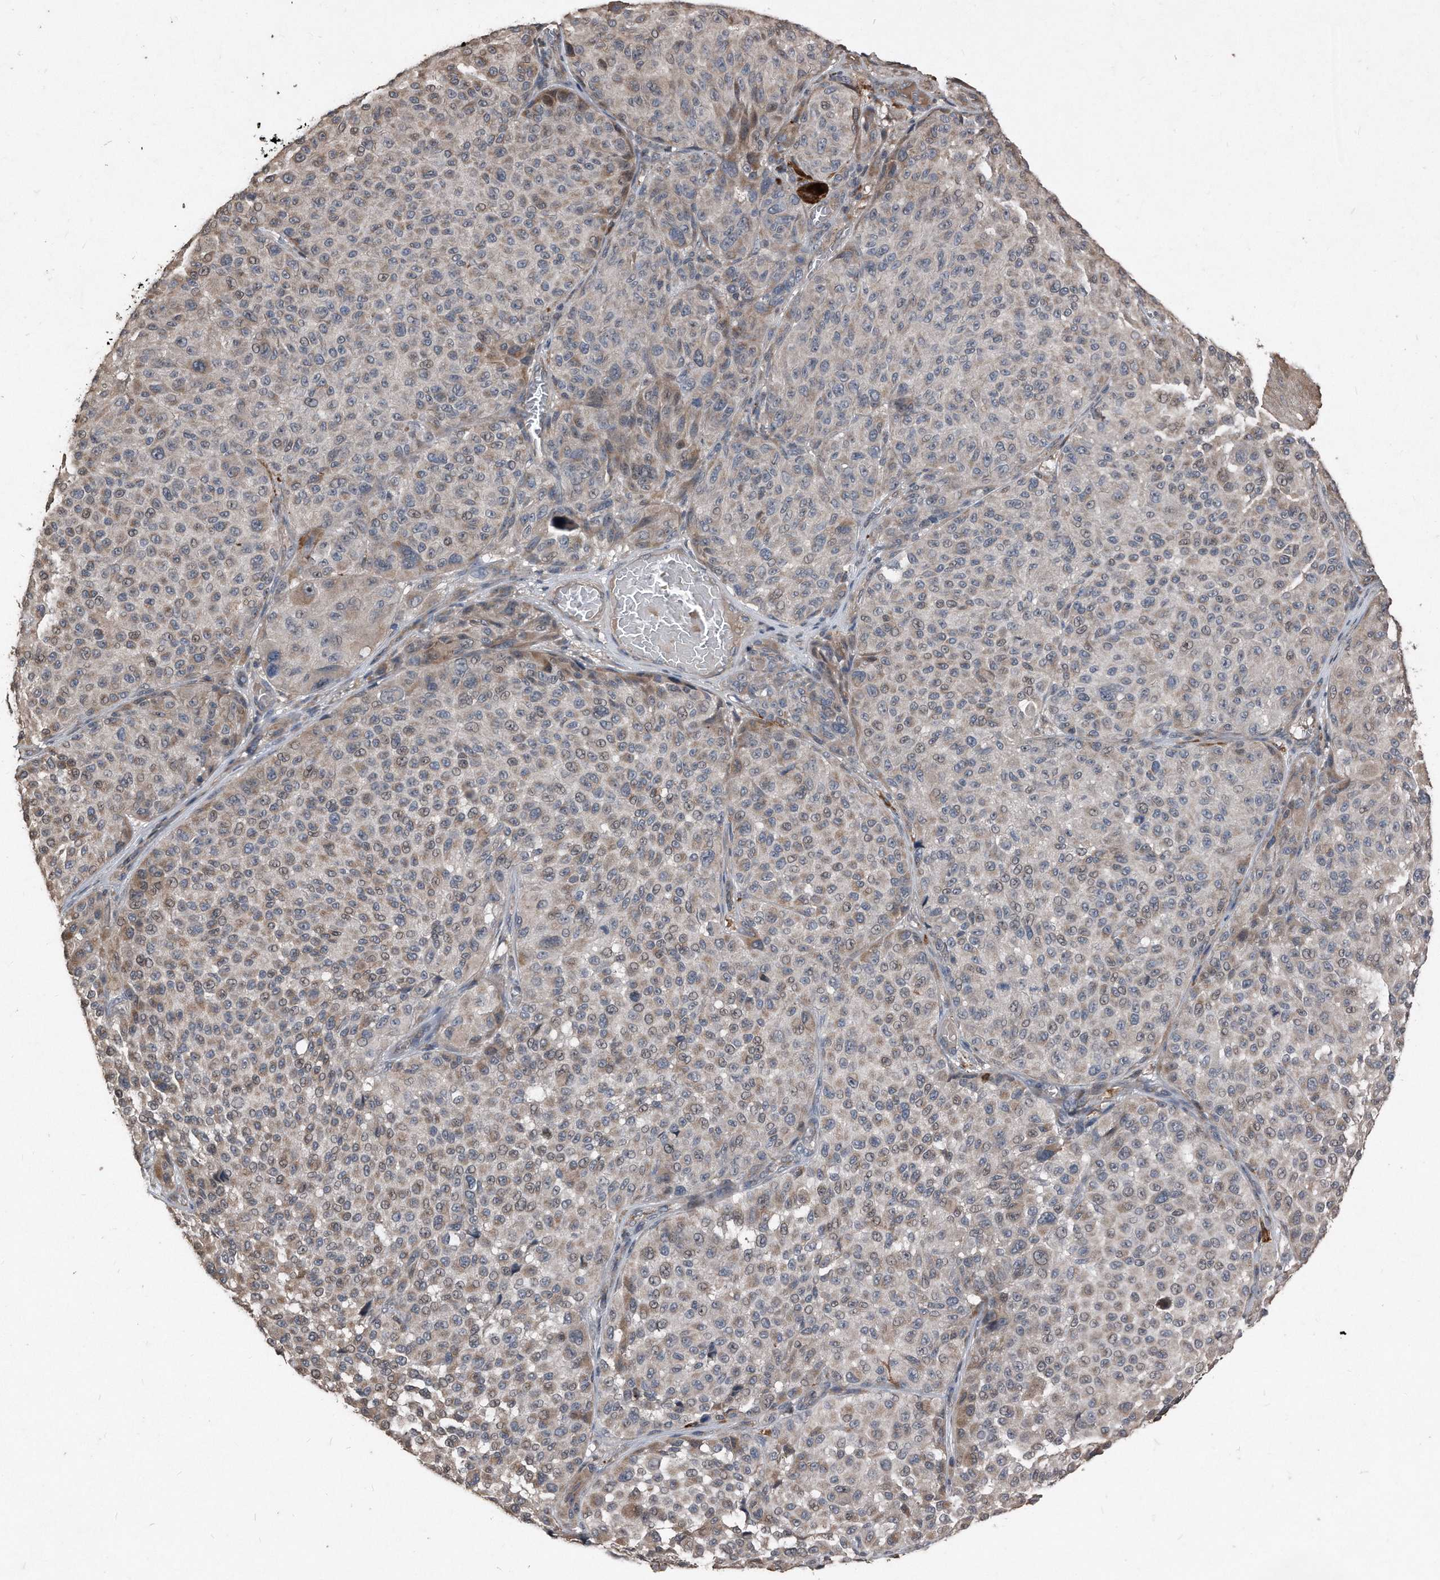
{"staining": {"intensity": "weak", "quantity": "<25%", "location": "cytoplasmic/membranous"}, "tissue": "melanoma", "cell_type": "Tumor cells", "image_type": "cancer", "snomed": [{"axis": "morphology", "description": "Malignant melanoma, NOS"}, {"axis": "topography", "description": "Skin"}], "caption": "DAB (3,3'-diaminobenzidine) immunohistochemical staining of melanoma shows no significant staining in tumor cells.", "gene": "ANKRD10", "patient": {"sex": "male", "age": 83}}